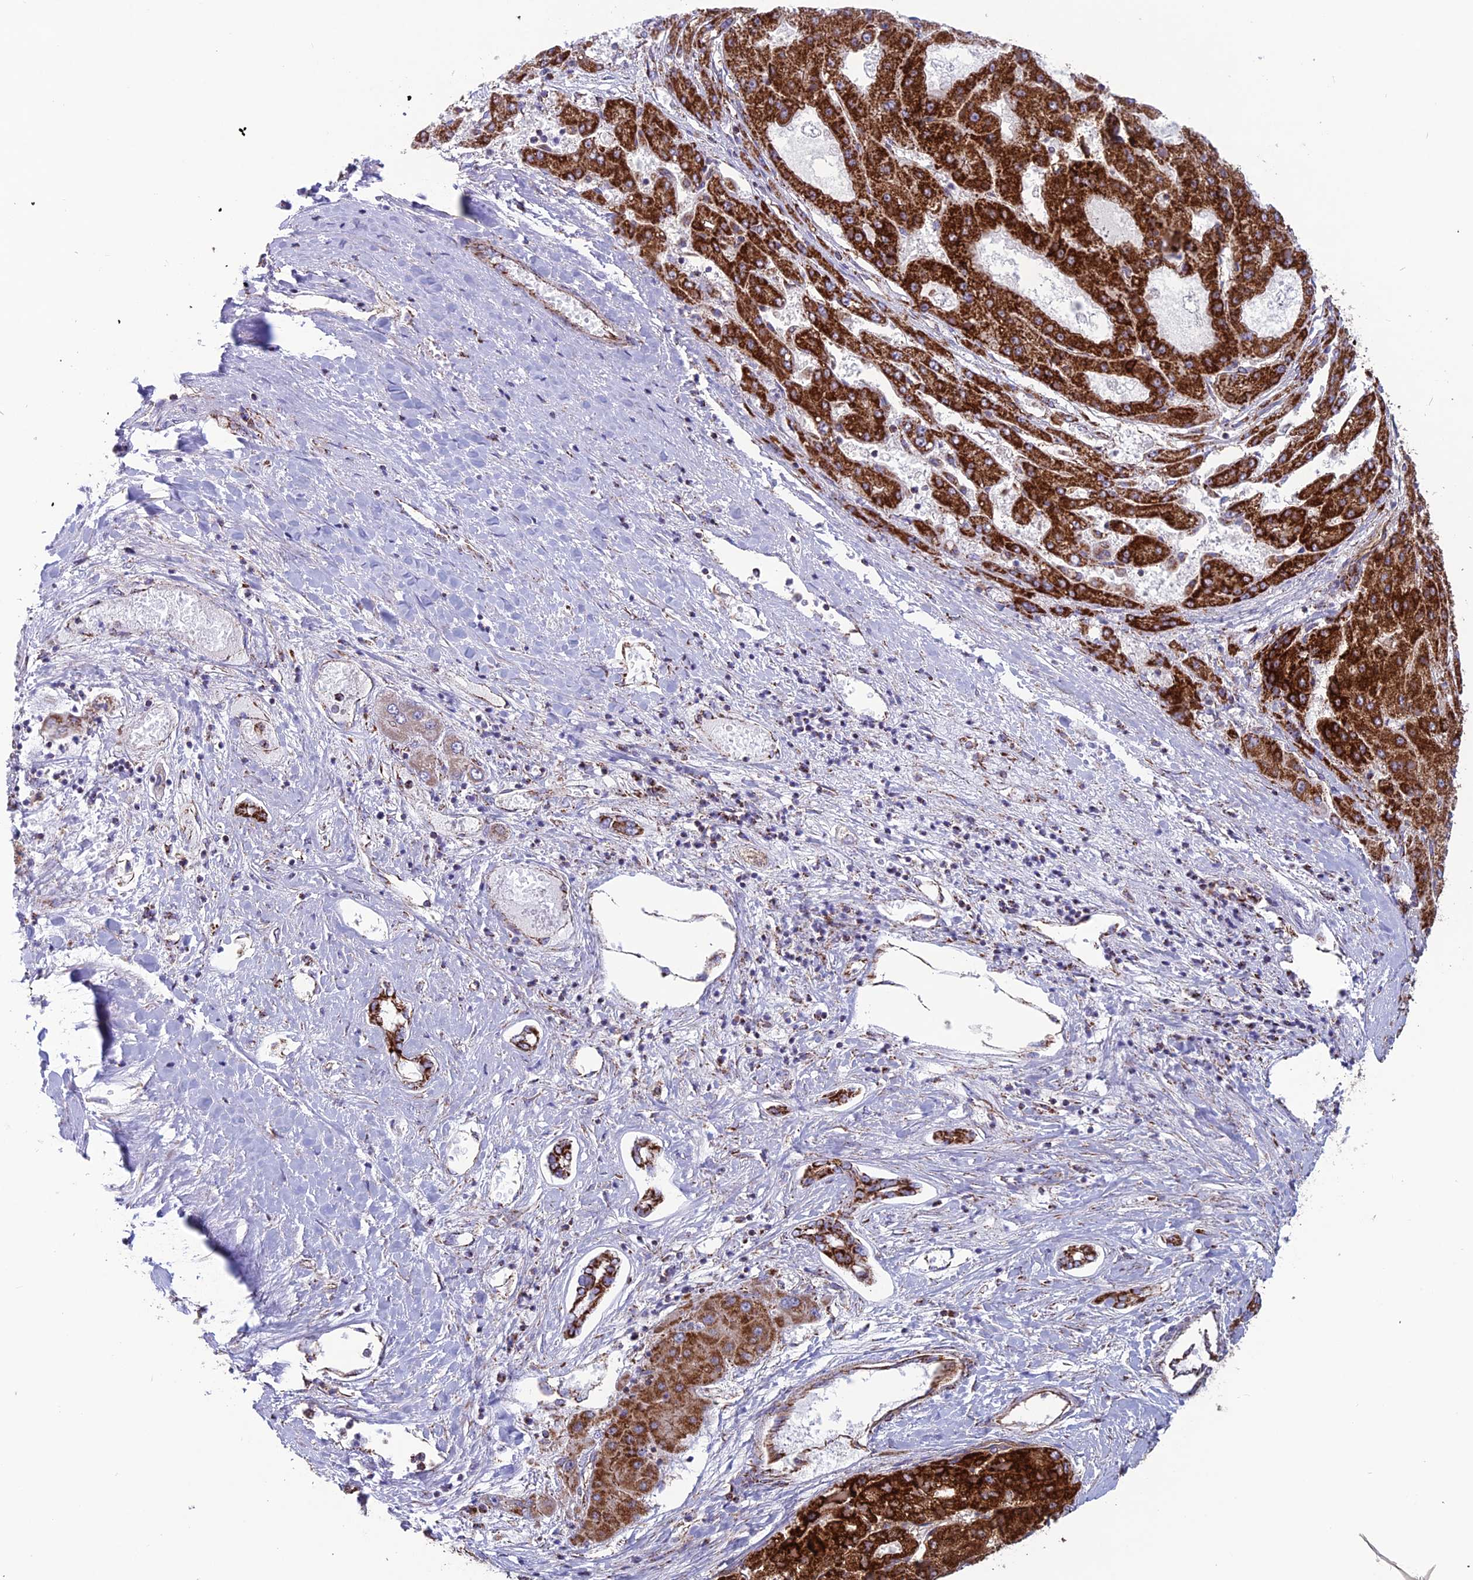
{"staining": {"intensity": "strong", "quantity": ">75%", "location": "cytoplasmic/membranous"}, "tissue": "liver cancer", "cell_type": "Tumor cells", "image_type": "cancer", "snomed": [{"axis": "morphology", "description": "Carcinoma, Hepatocellular, NOS"}, {"axis": "topography", "description": "Liver"}], "caption": "Protein analysis of hepatocellular carcinoma (liver) tissue displays strong cytoplasmic/membranous expression in about >75% of tumor cells.", "gene": "MRPS18B", "patient": {"sex": "female", "age": 73}}